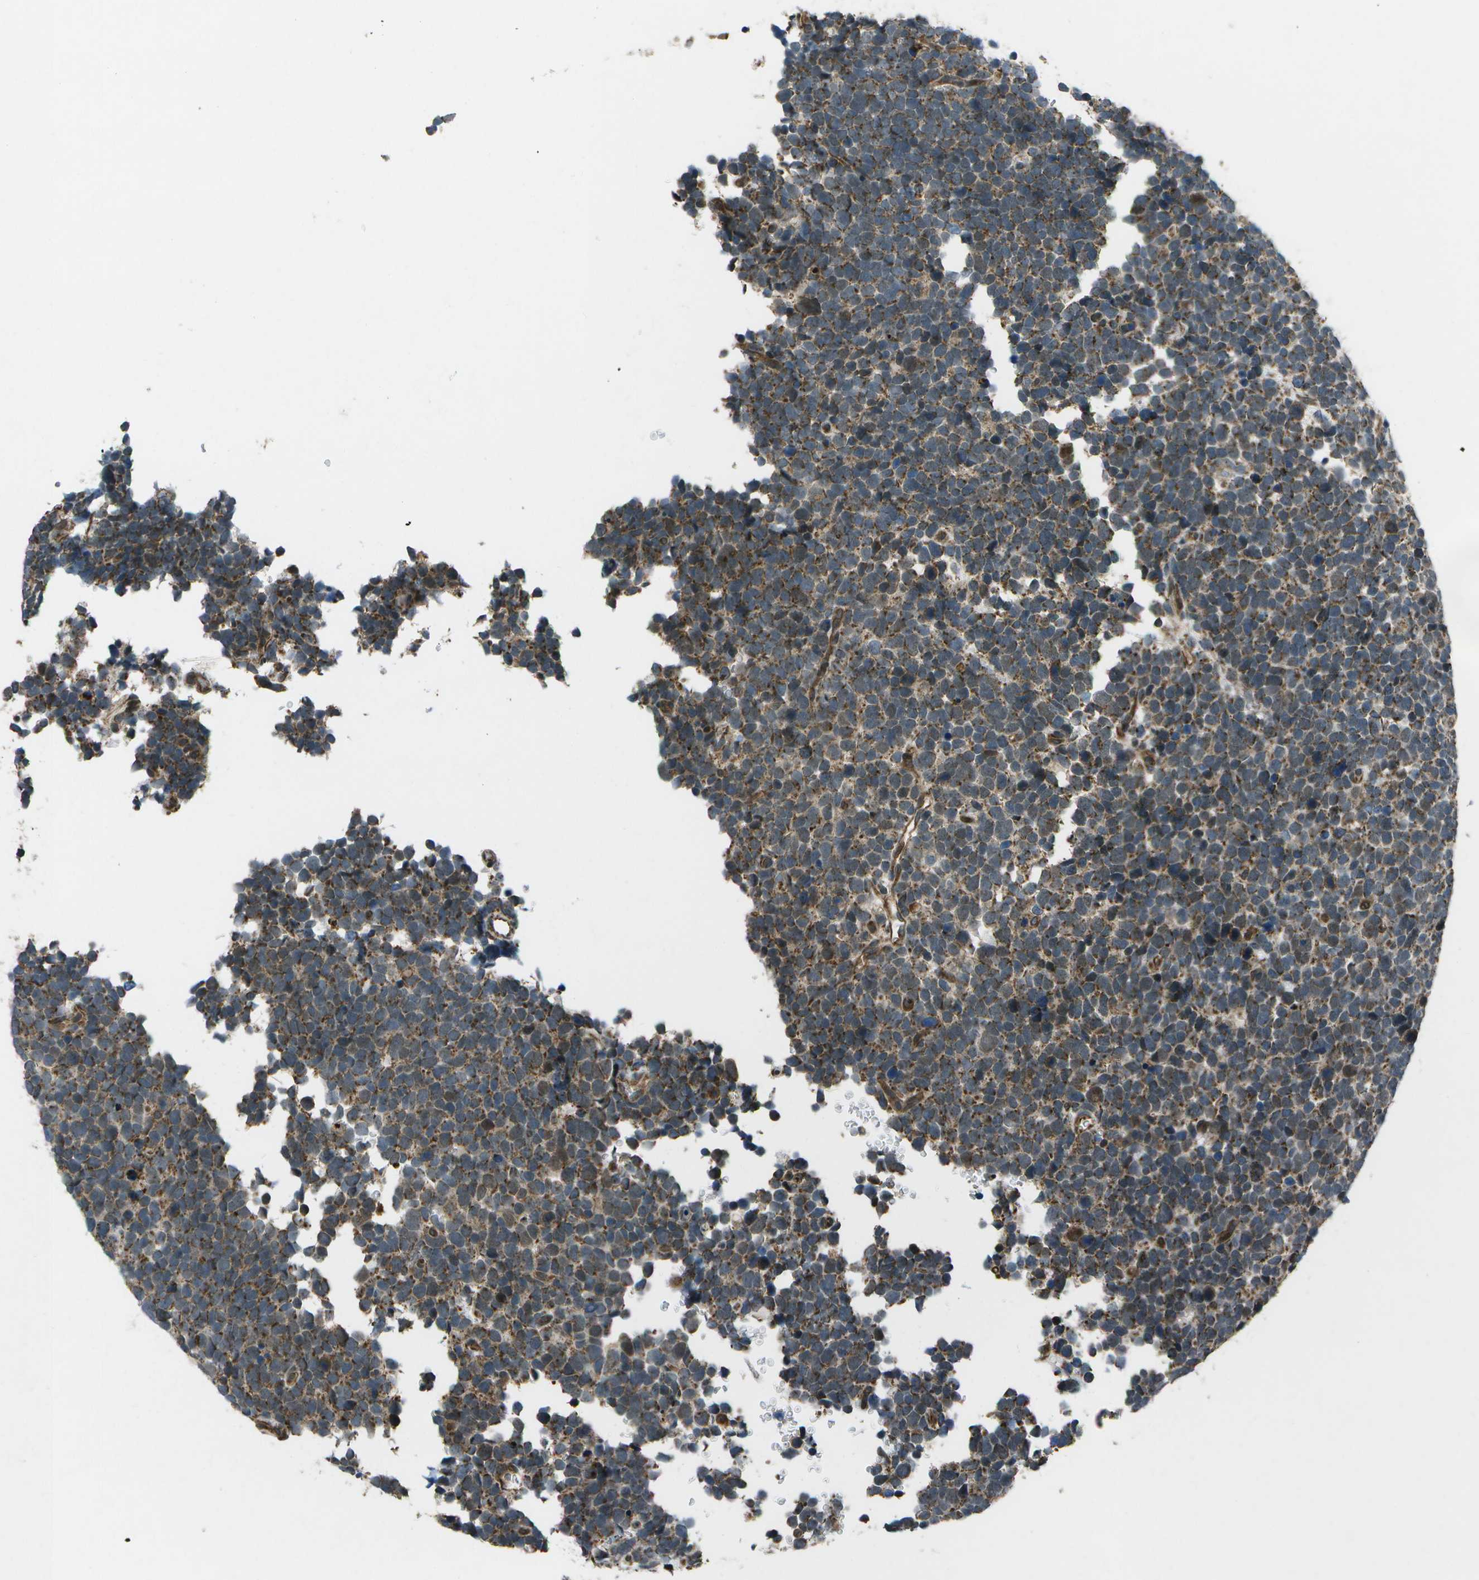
{"staining": {"intensity": "moderate", "quantity": ">75%", "location": "cytoplasmic/membranous"}, "tissue": "urothelial cancer", "cell_type": "Tumor cells", "image_type": "cancer", "snomed": [{"axis": "morphology", "description": "Urothelial carcinoma, High grade"}, {"axis": "topography", "description": "Urinary bladder"}], "caption": "High-magnification brightfield microscopy of urothelial cancer stained with DAB (3,3'-diaminobenzidine) (brown) and counterstained with hematoxylin (blue). tumor cells exhibit moderate cytoplasmic/membranous positivity is identified in approximately>75% of cells. (DAB = brown stain, brightfield microscopy at high magnification).", "gene": "EIF2AK1", "patient": {"sex": "female", "age": 82}}